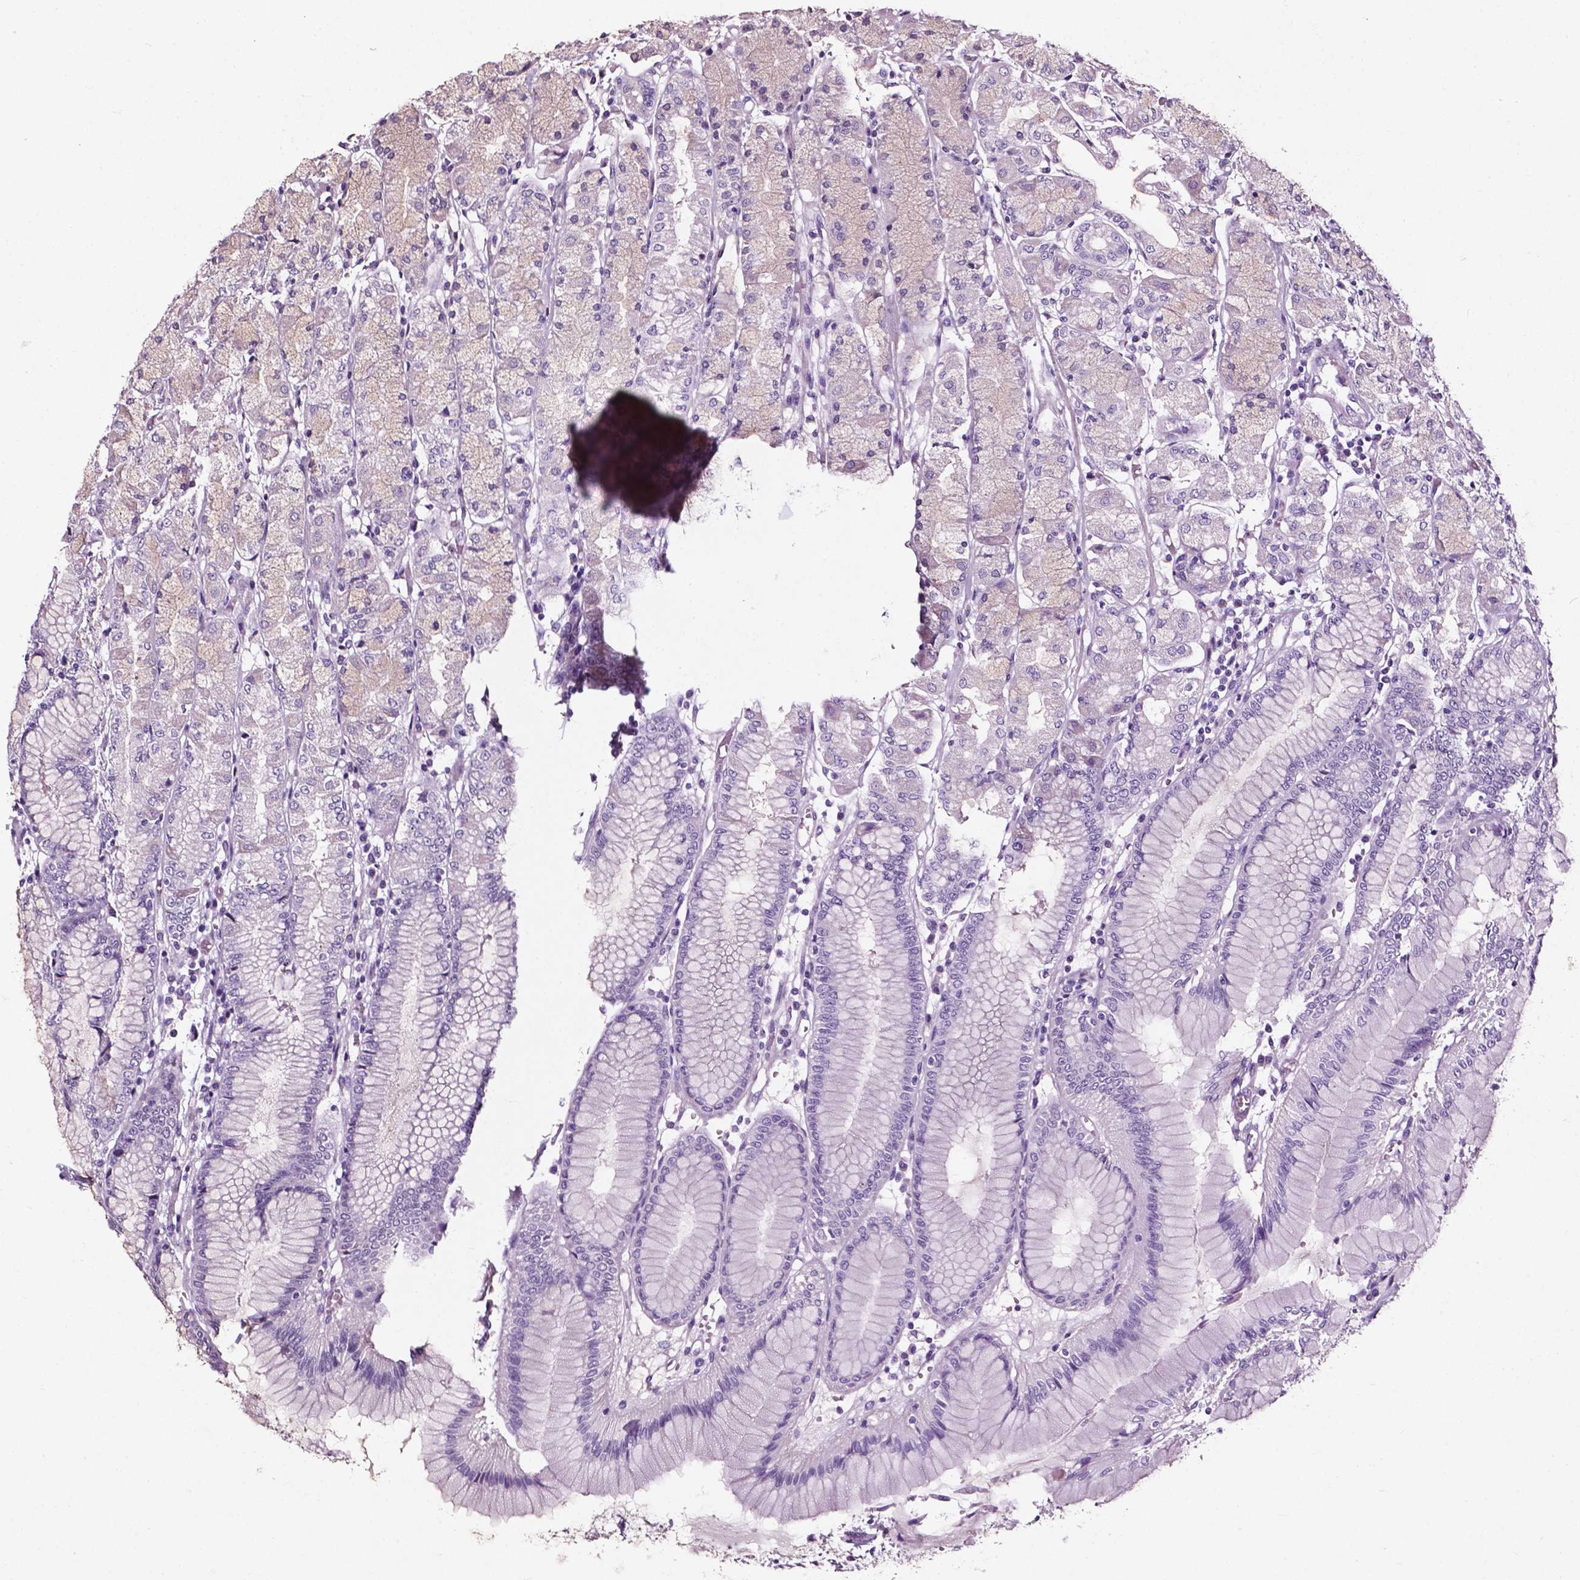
{"staining": {"intensity": "negative", "quantity": "none", "location": "none"}, "tissue": "stomach", "cell_type": "Glandular cells", "image_type": "normal", "snomed": [{"axis": "morphology", "description": "Normal tissue, NOS"}, {"axis": "topography", "description": "Stomach, upper"}], "caption": "Normal stomach was stained to show a protein in brown. There is no significant staining in glandular cells. (Stains: DAB (3,3'-diaminobenzidine) immunohistochemistry with hematoxylin counter stain, Microscopy: brightfield microscopy at high magnification).", "gene": "DEFA5", "patient": {"sex": "male", "age": 69}}